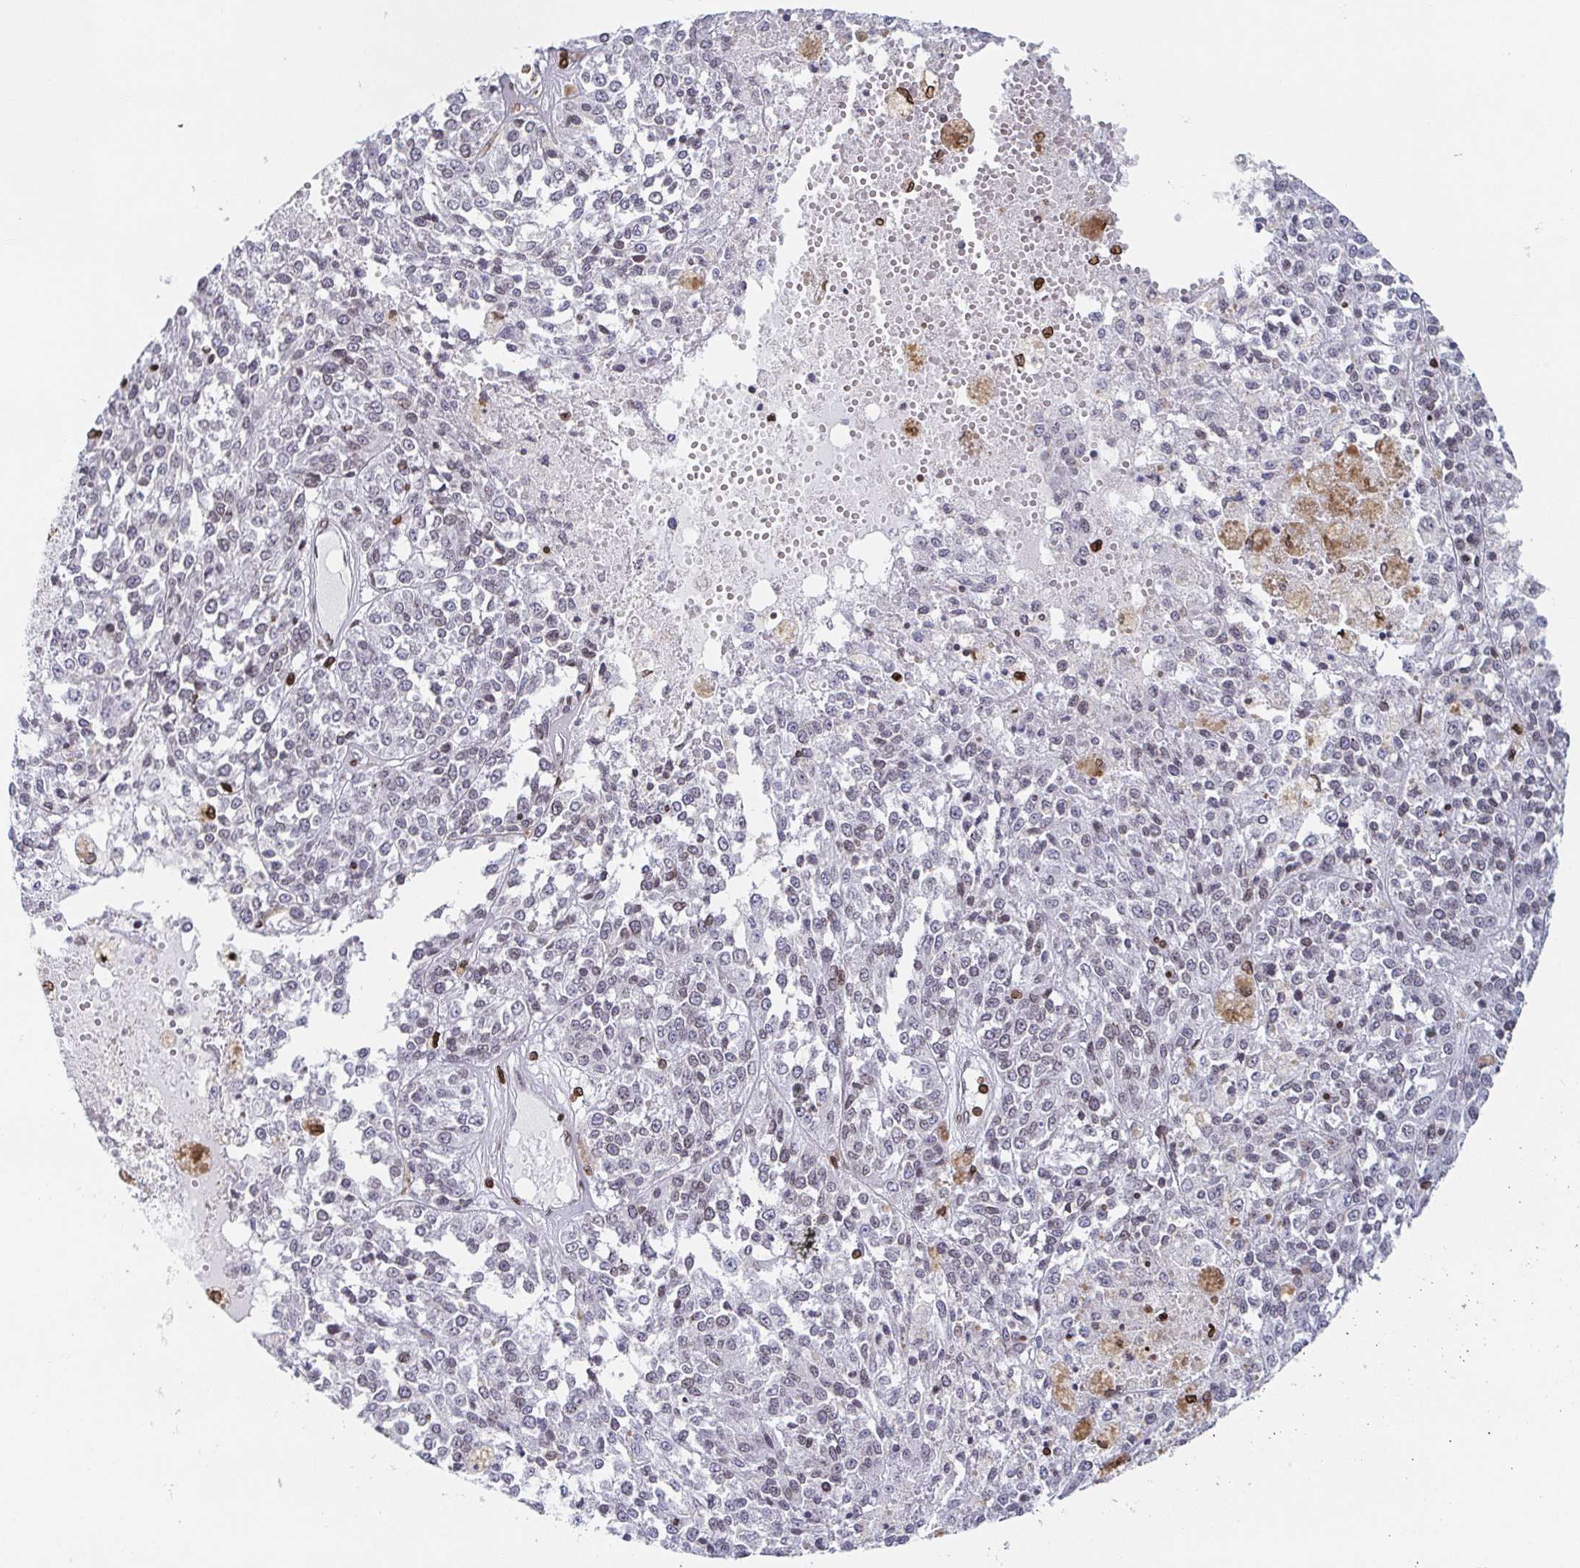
{"staining": {"intensity": "negative", "quantity": "none", "location": "none"}, "tissue": "melanoma", "cell_type": "Tumor cells", "image_type": "cancer", "snomed": [{"axis": "morphology", "description": "Malignant melanoma, Metastatic site"}, {"axis": "topography", "description": "Lymph node"}], "caption": "IHC image of neoplastic tissue: human melanoma stained with DAB reveals no significant protein staining in tumor cells.", "gene": "BTBD7", "patient": {"sex": "female", "age": 64}}